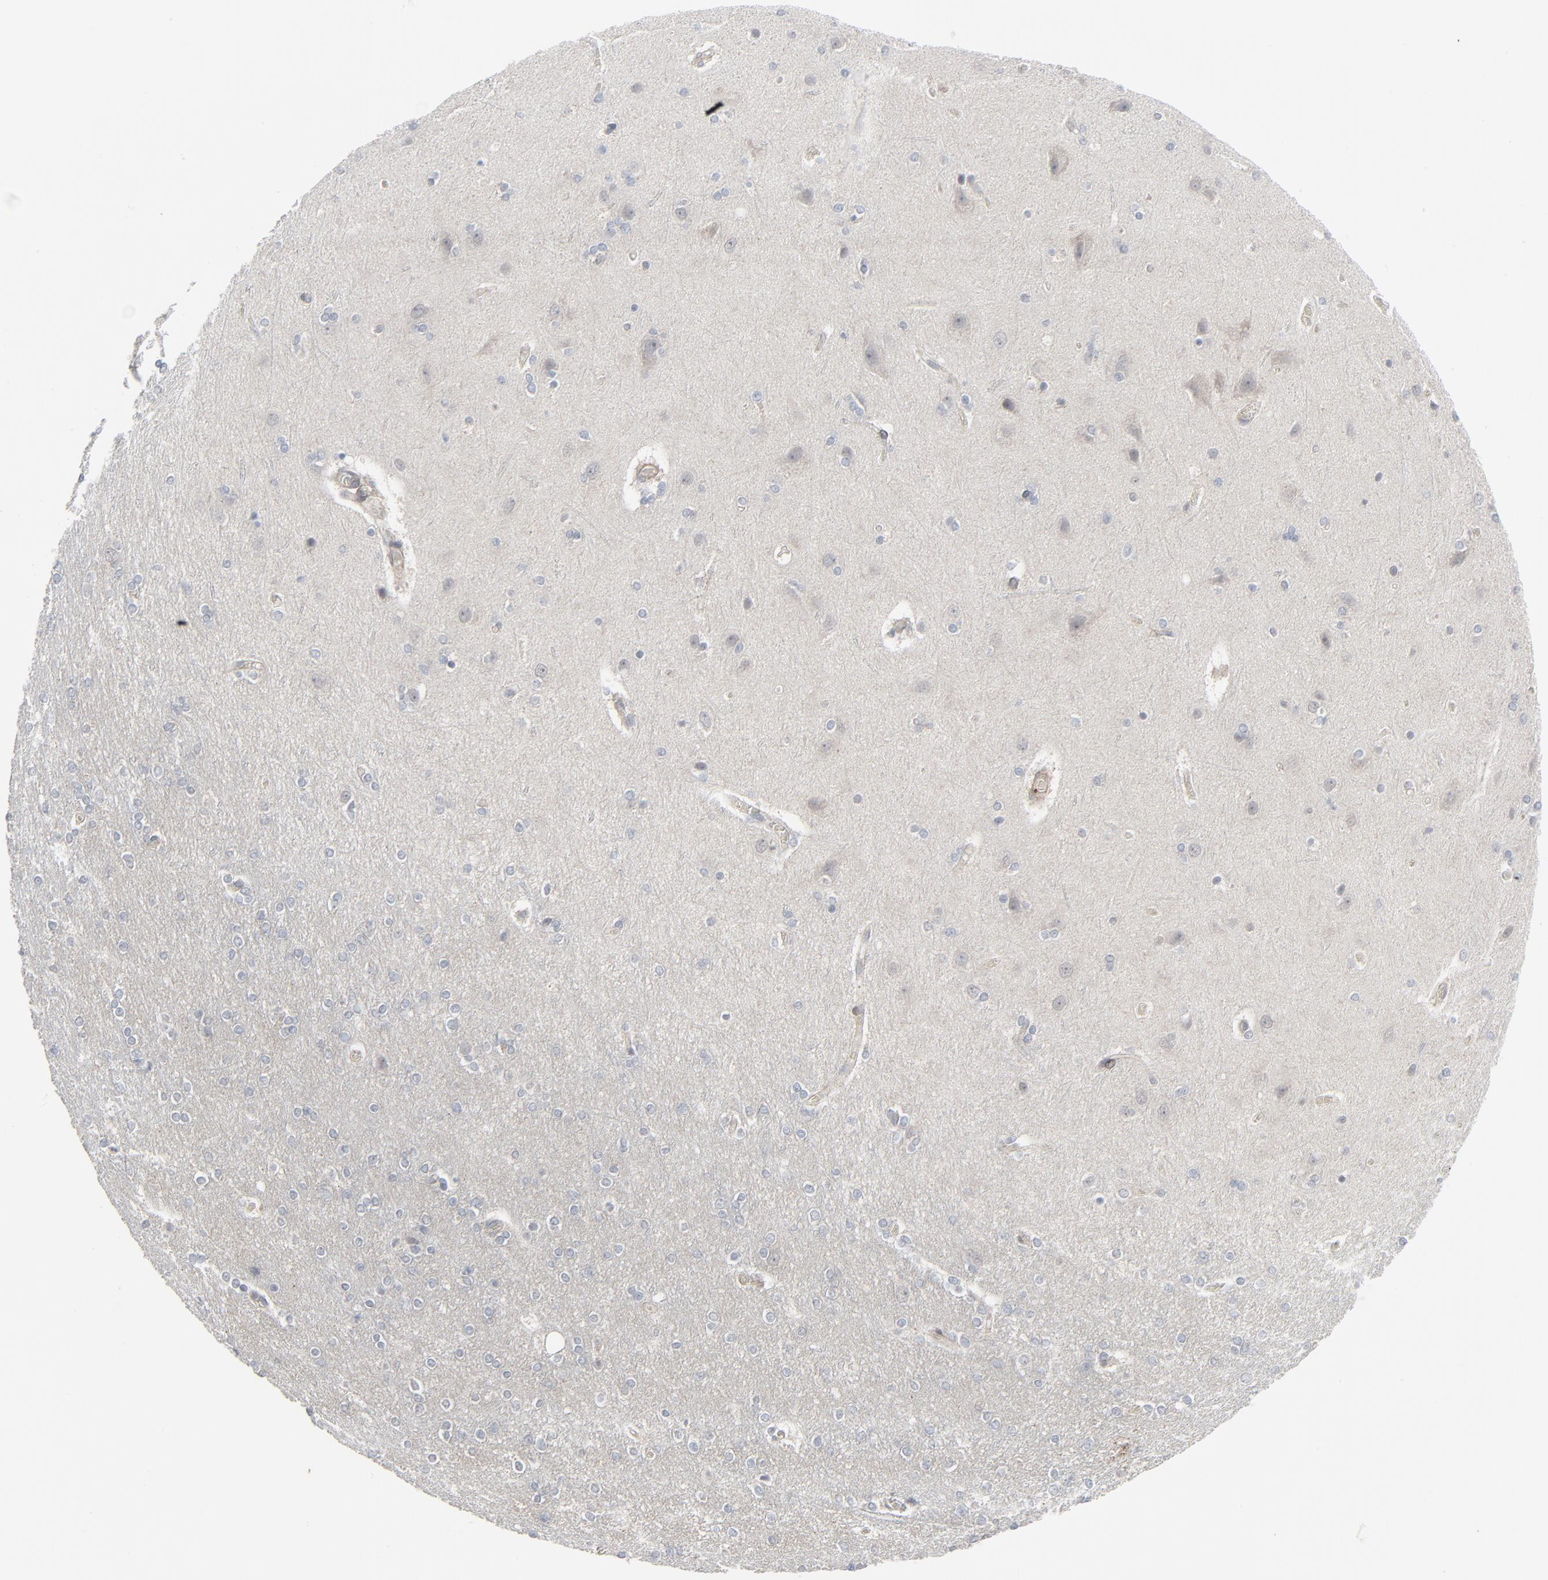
{"staining": {"intensity": "negative", "quantity": "none", "location": "none"}, "tissue": "cerebral cortex", "cell_type": "Endothelial cells", "image_type": "normal", "snomed": [{"axis": "morphology", "description": "Normal tissue, NOS"}, {"axis": "topography", "description": "Cerebral cortex"}], "caption": "A high-resolution histopathology image shows immunohistochemistry staining of benign cerebral cortex, which demonstrates no significant expression in endothelial cells.", "gene": "NEUROD1", "patient": {"sex": "female", "age": 54}}